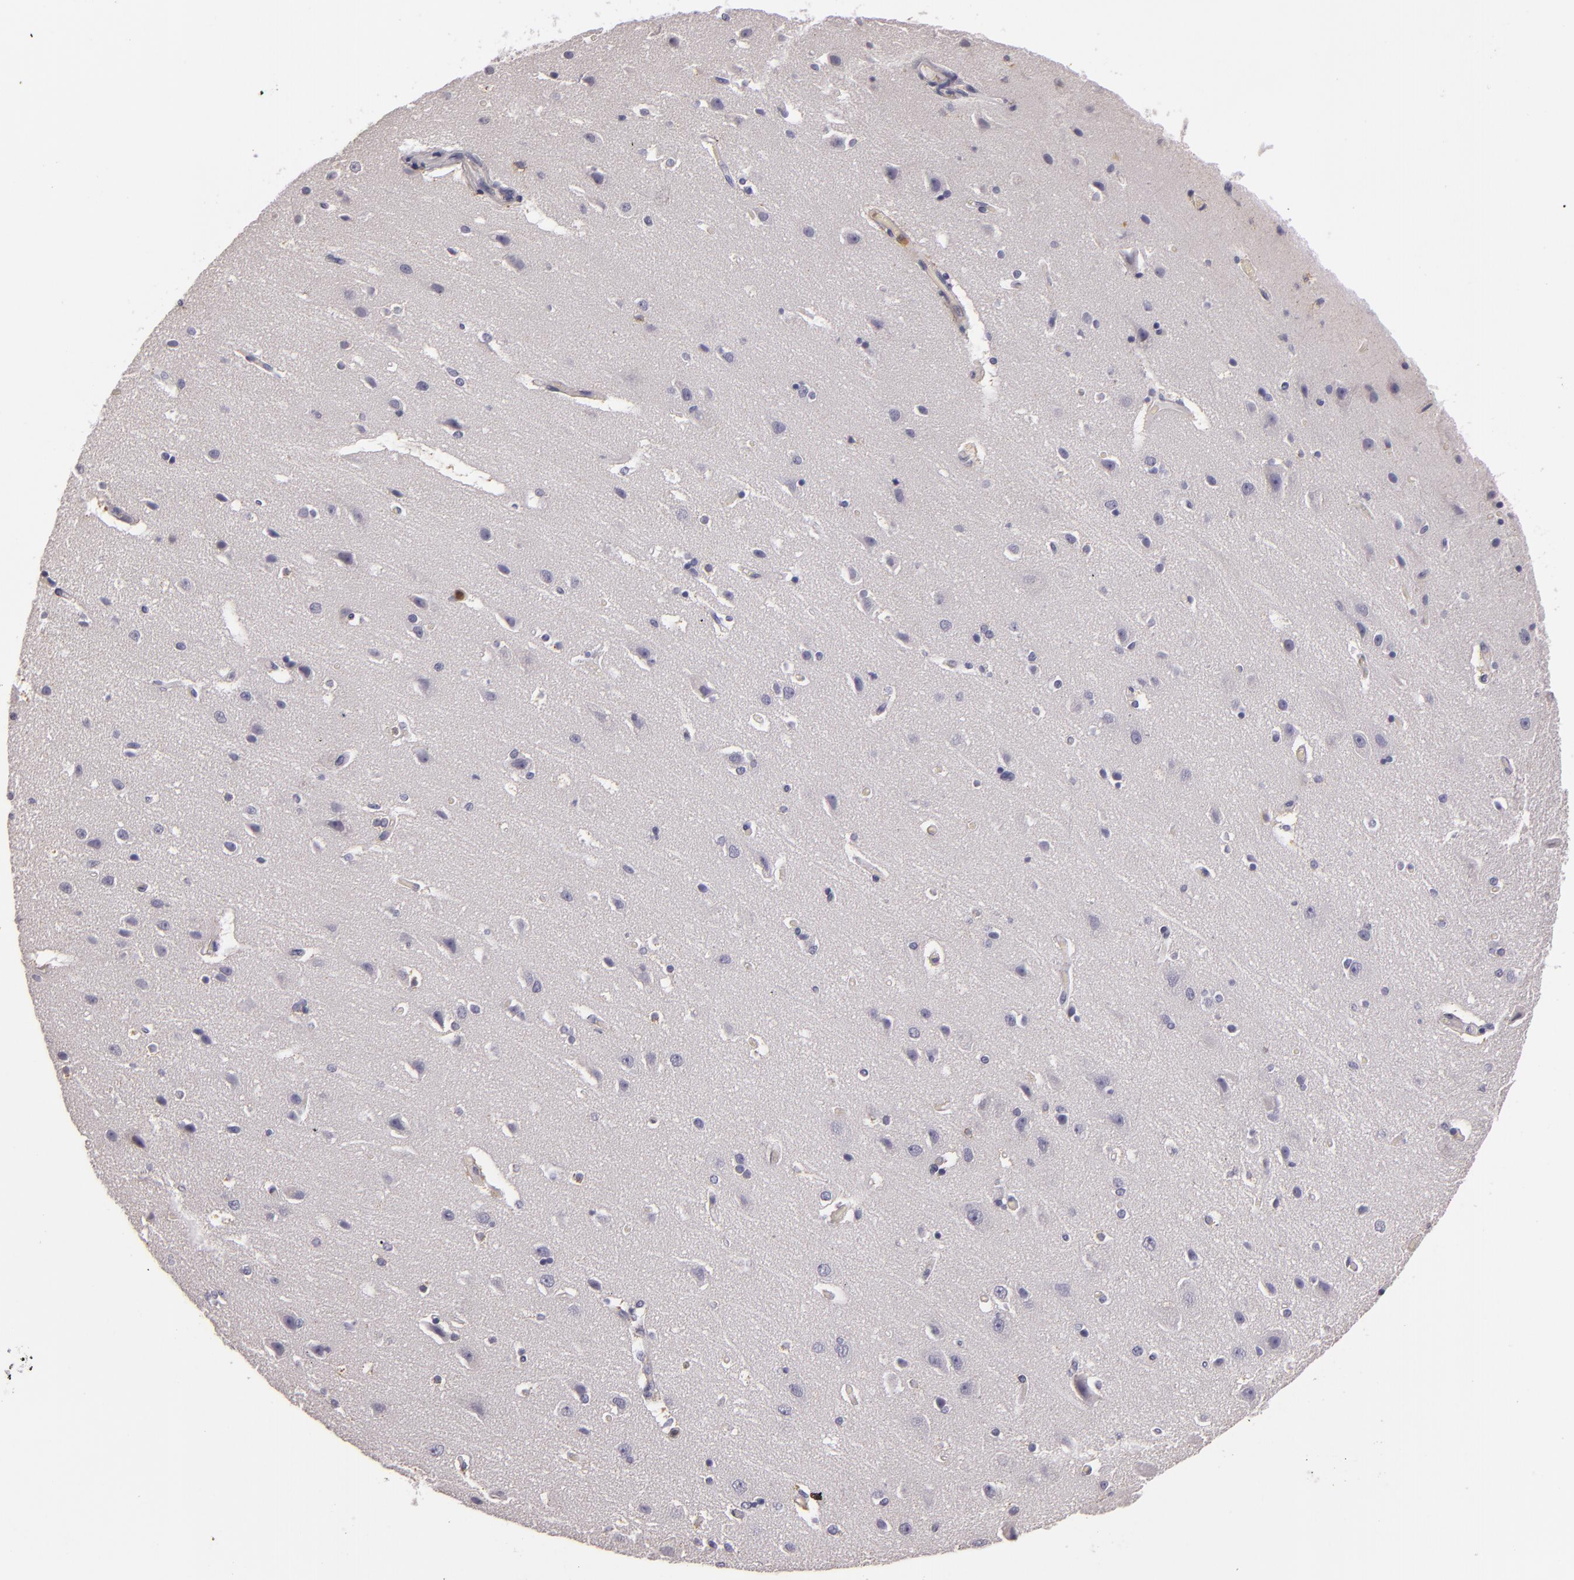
{"staining": {"intensity": "negative", "quantity": "none", "location": "none"}, "tissue": "caudate", "cell_type": "Glial cells", "image_type": "normal", "snomed": [{"axis": "morphology", "description": "Normal tissue, NOS"}, {"axis": "topography", "description": "Lateral ventricle wall"}], "caption": "IHC histopathology image of benign caudate stained for a protein (brown), which reveals no positivity in glial cells.", "gene": "TLR8", "patient": {"sex": "female", "age": 54}}